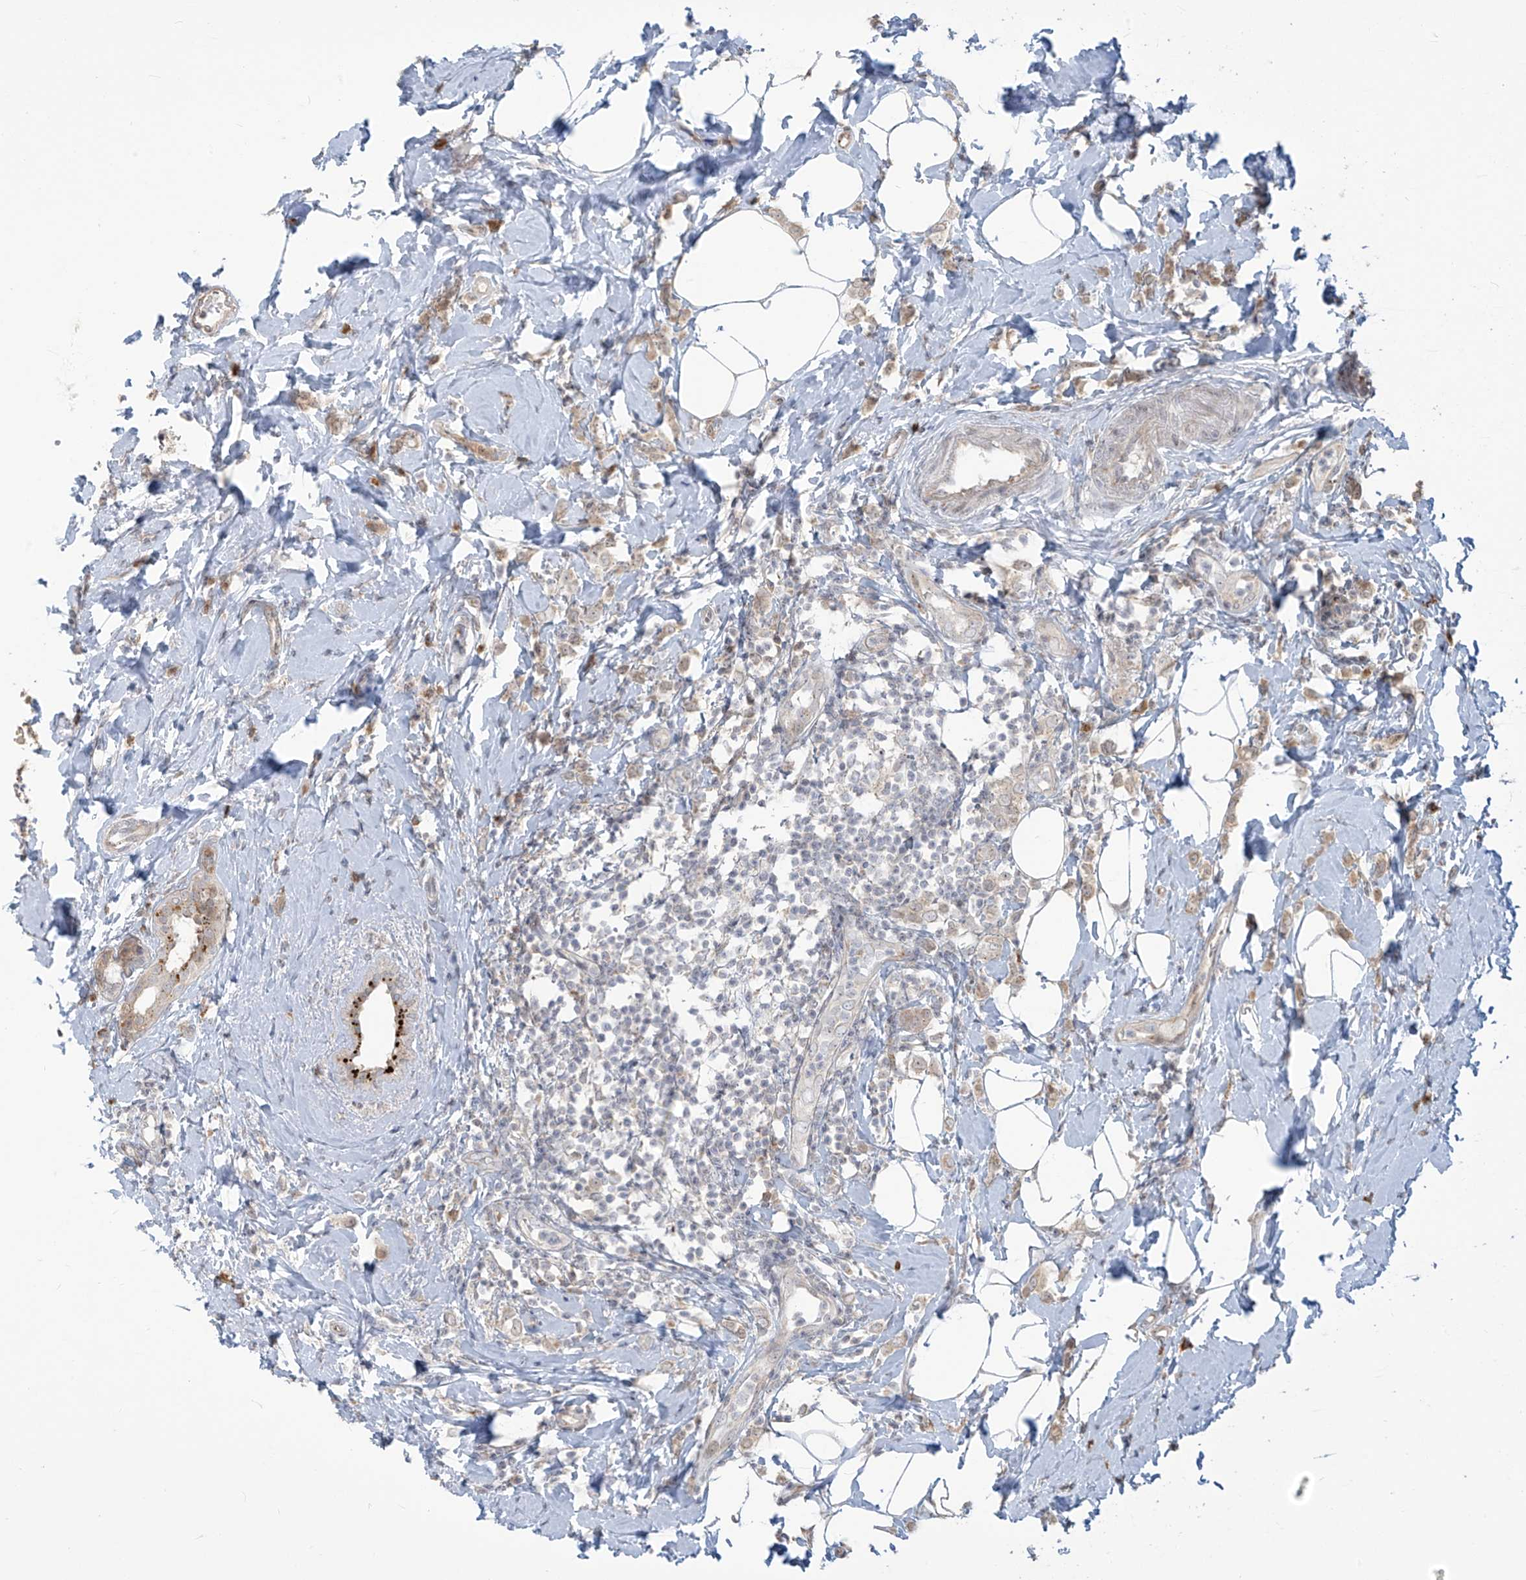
{"staining": {"intensity": "weak", "quantity": ">75%", "location": "cytoplasmic/membranous"}, "tissue": "breast cancer", "cell_type": "Tumor cells", "image_type": "cancer", "snomed": [{"axis": "morphology", "description": "Lobular carcinoma"}, {"axis": "topography", "description": "Breast"}], "caption": "A brown stain labels weak cytoplasmic/membranous staining of a protein in breast lobular carcinoma tumor cells.", "gene": "PLEKHM3", "patient": {"sex": "female", "age": 47}}